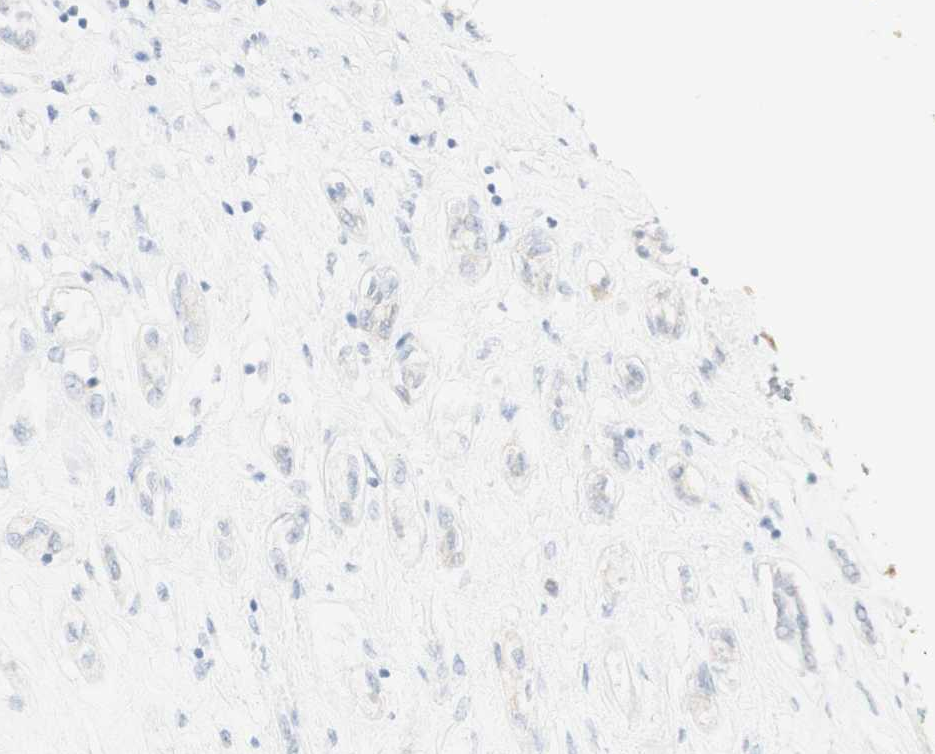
{"staining": {"intensity": "negative", "quantity": "none", "location": "none"}, "tissue": "renal cancer", "cell_type": "Tumor cells", "image_type": "cancer", "snomed": [{"axis": "morphology", "description": "Adenocarcinoma, NOS"}, {"axis": "topography", "description": "Kidney"}], "caption": "IHC photomicrograph of renal adenocarcinoma stained for a protein (brown), which displays no expression in tumor cells.", "gene": "NDST4", "patient": {"sex": "female", "age": 70}}